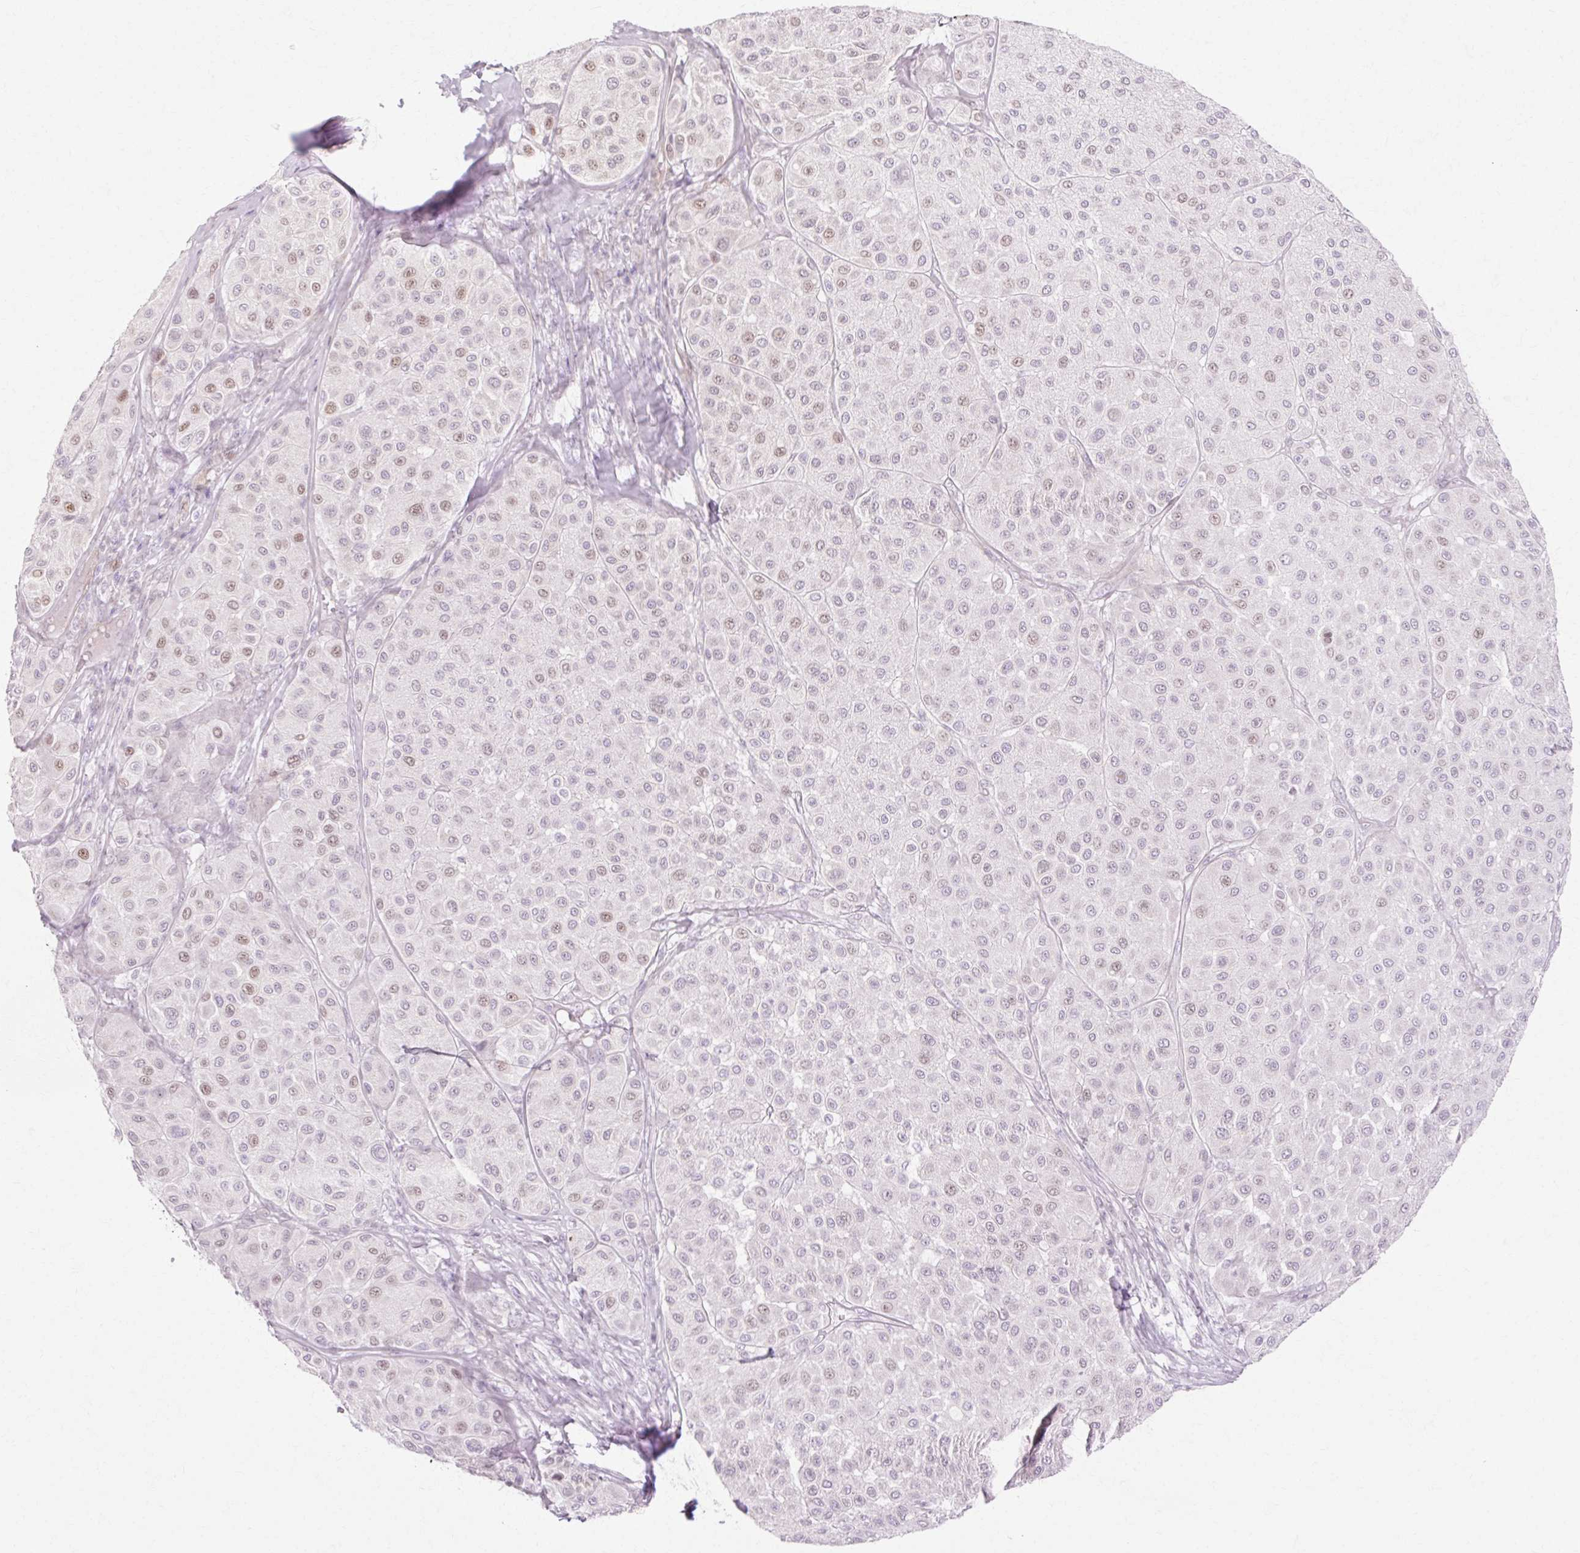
{"staining": {"intensity": "weak", "quantity": "<25%", "location": "nuclear"}, "tissue": "melanoma", "cell_type": "Tumor cells", "image_type": "cancer", "snomed": [{"axis": "morphology", "description": "Malignant melanoma, Metastatic site"}, {"axis": "topography", "description": "Smooth muscle"}], "caption": "Immunohistochemistry (IHC) histopathology image of melanoma stained for a protein (brown), which displays no positivity in tumor cells.", "gene": "C3orf49", "patient": {"sex": "male", "age": 41}}